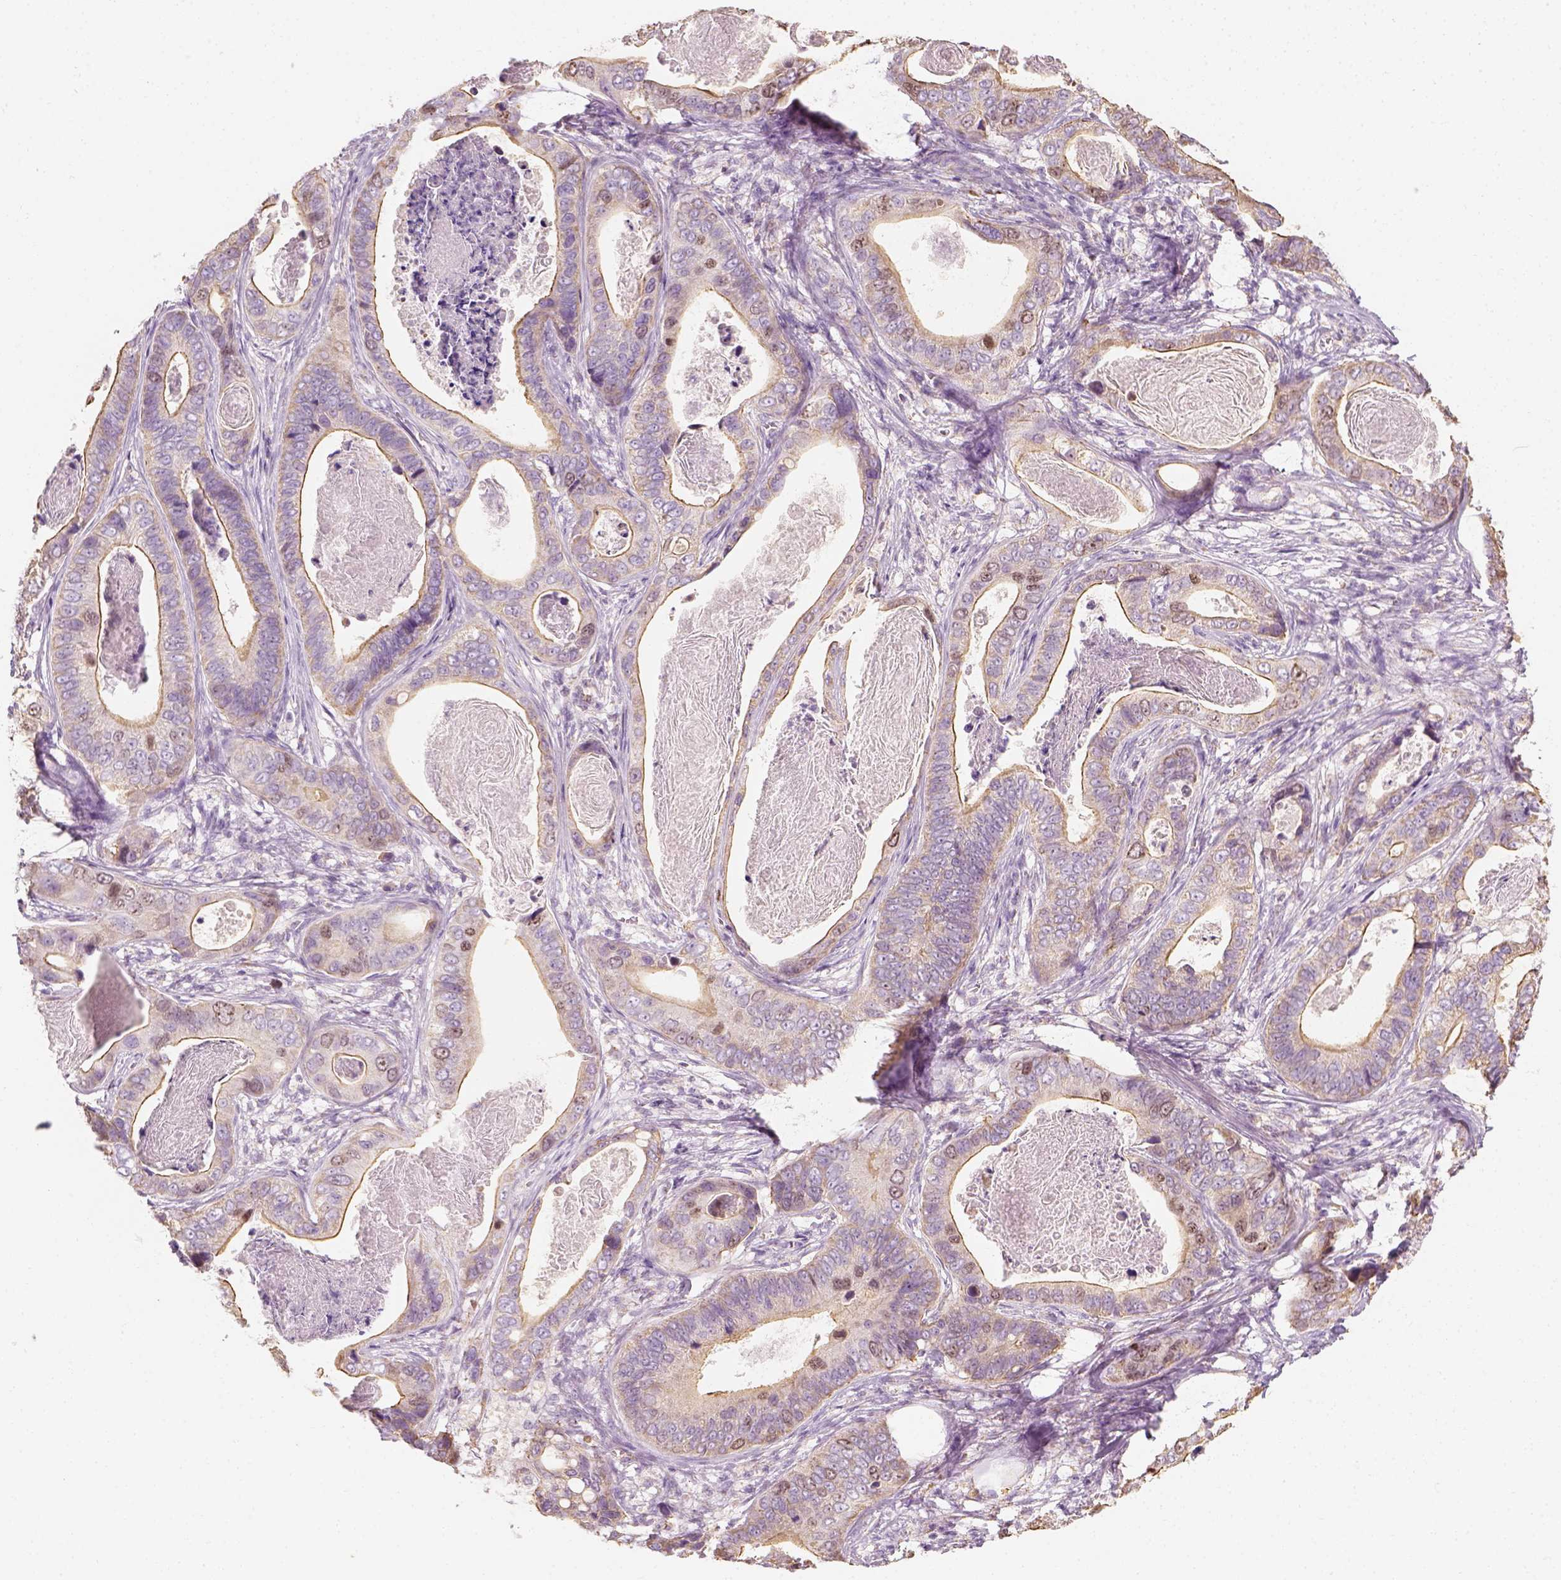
{"staining": {"intensity": "moderate", "quantity": ">75%", "location": "cytoplasmic/membranous"}, "tissue": "stomach cancer", "cell_type": "Tumor cells", "image_type": "cancer", "snomed": [{"axis": "morphology", "description": "Adenocarcinoma, NOS"}, {"axis": "topography", "description": "Stomach"}], "caption": "A medium amount of moderate cytoplasmic/membranous positivity is identified in about >75% of tumor cells in stomach cancer (adenocarcinoma) tissue. The protein is shown in brown color, while the nuclei are stained blue.", "gene": "LCA5", "patient": {"sex": "male", "age": 84}}